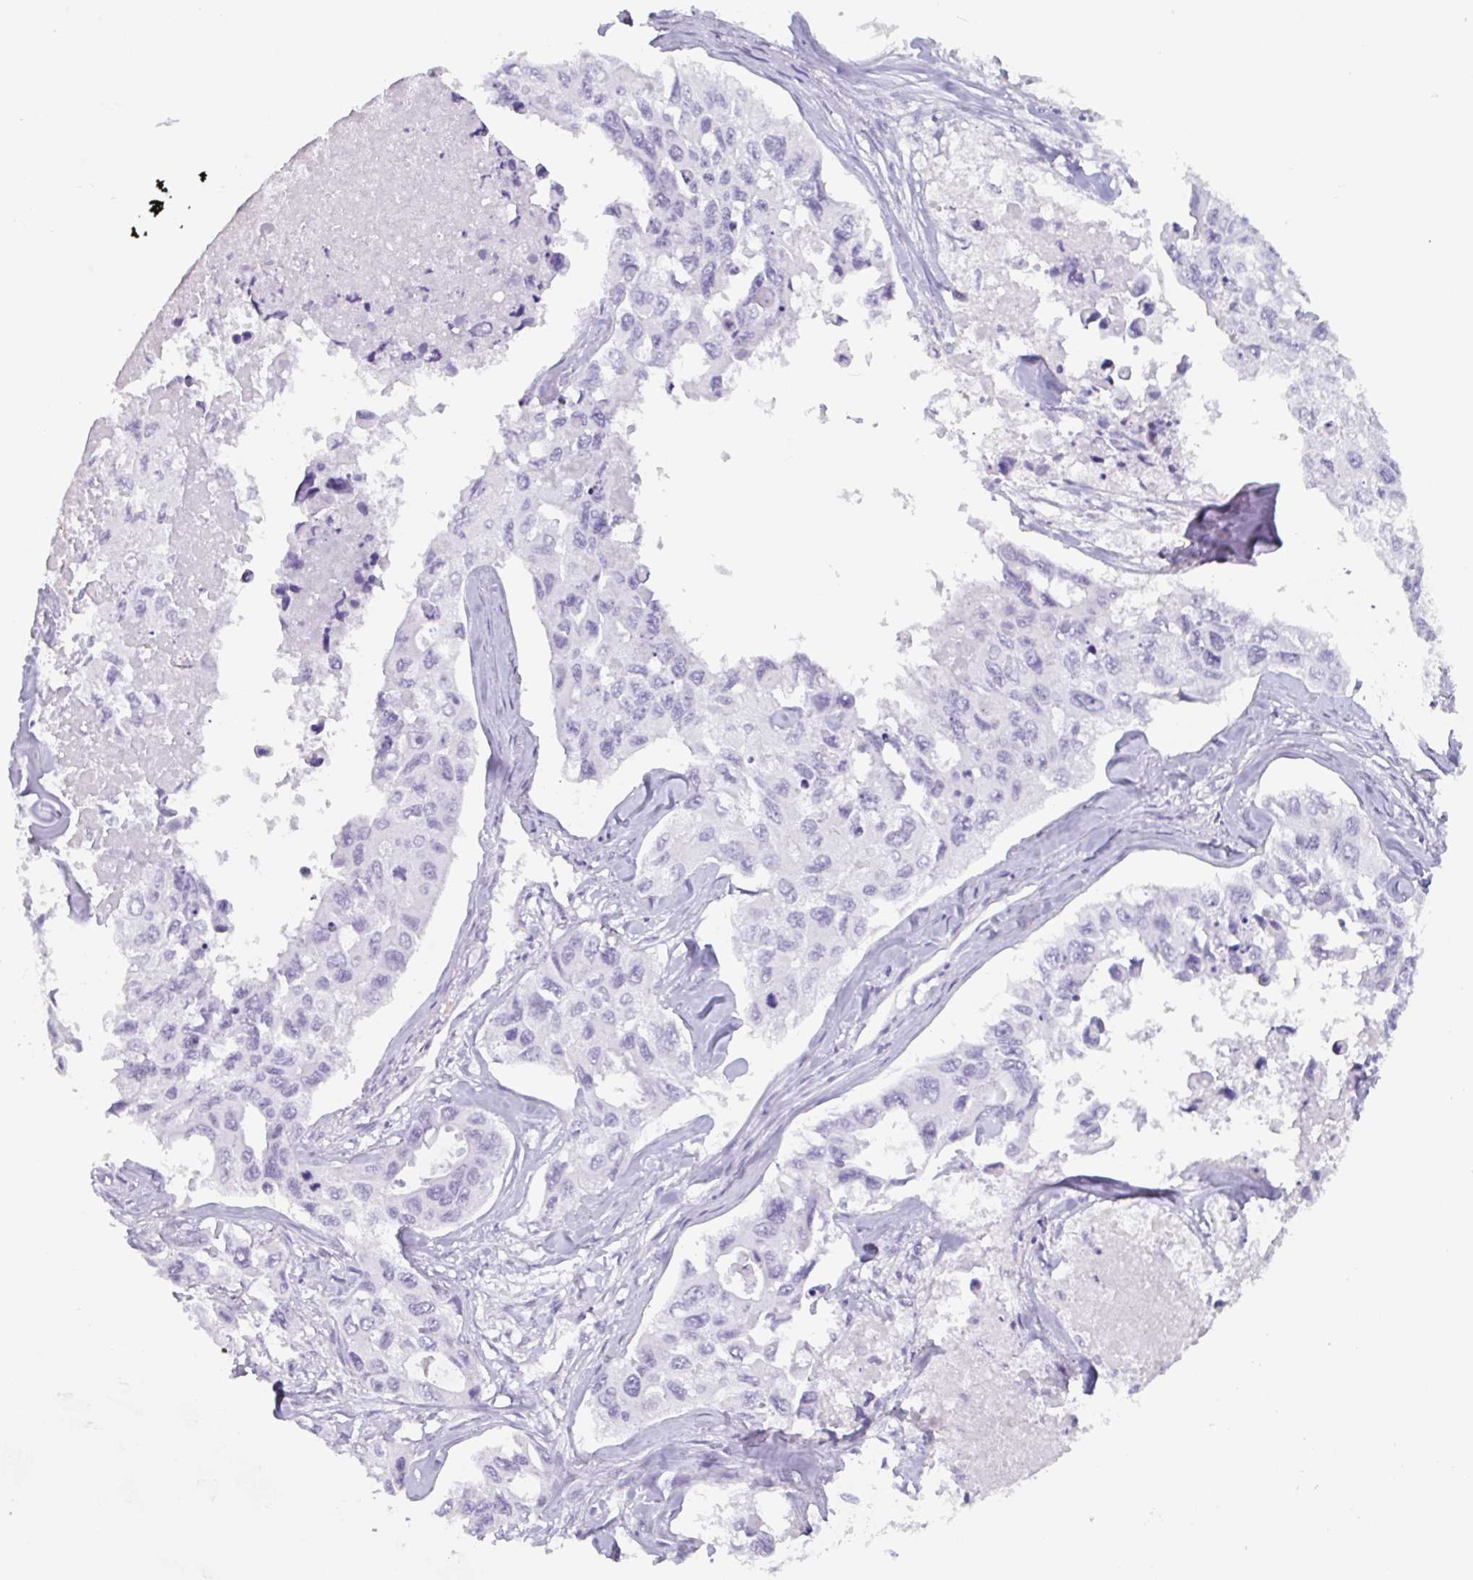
{"staining": {"intensity": "negative", "quantity": "none", "location": "none"}, "tissue": "lung cancer", "cell_type": "Tumor cells", "image_type": "cancer", "snomed": [{"axis": "morphology", "description": "Adenocarcinoma, NOS"}, {"axis": "topography", "description": "Lung"}], "caption": "IHC photomicrograph of neoplastic tissue: adenocarcinoma (lung) stained with DAB (3,3'-diaminobenzidine) displays no significant protein staining in tumor cells. (DAB (3,3'-diaminobenzidine) IHC, high magnification).", "gene": "EMC4", "patient": {"sex": "male", "age": 64}}